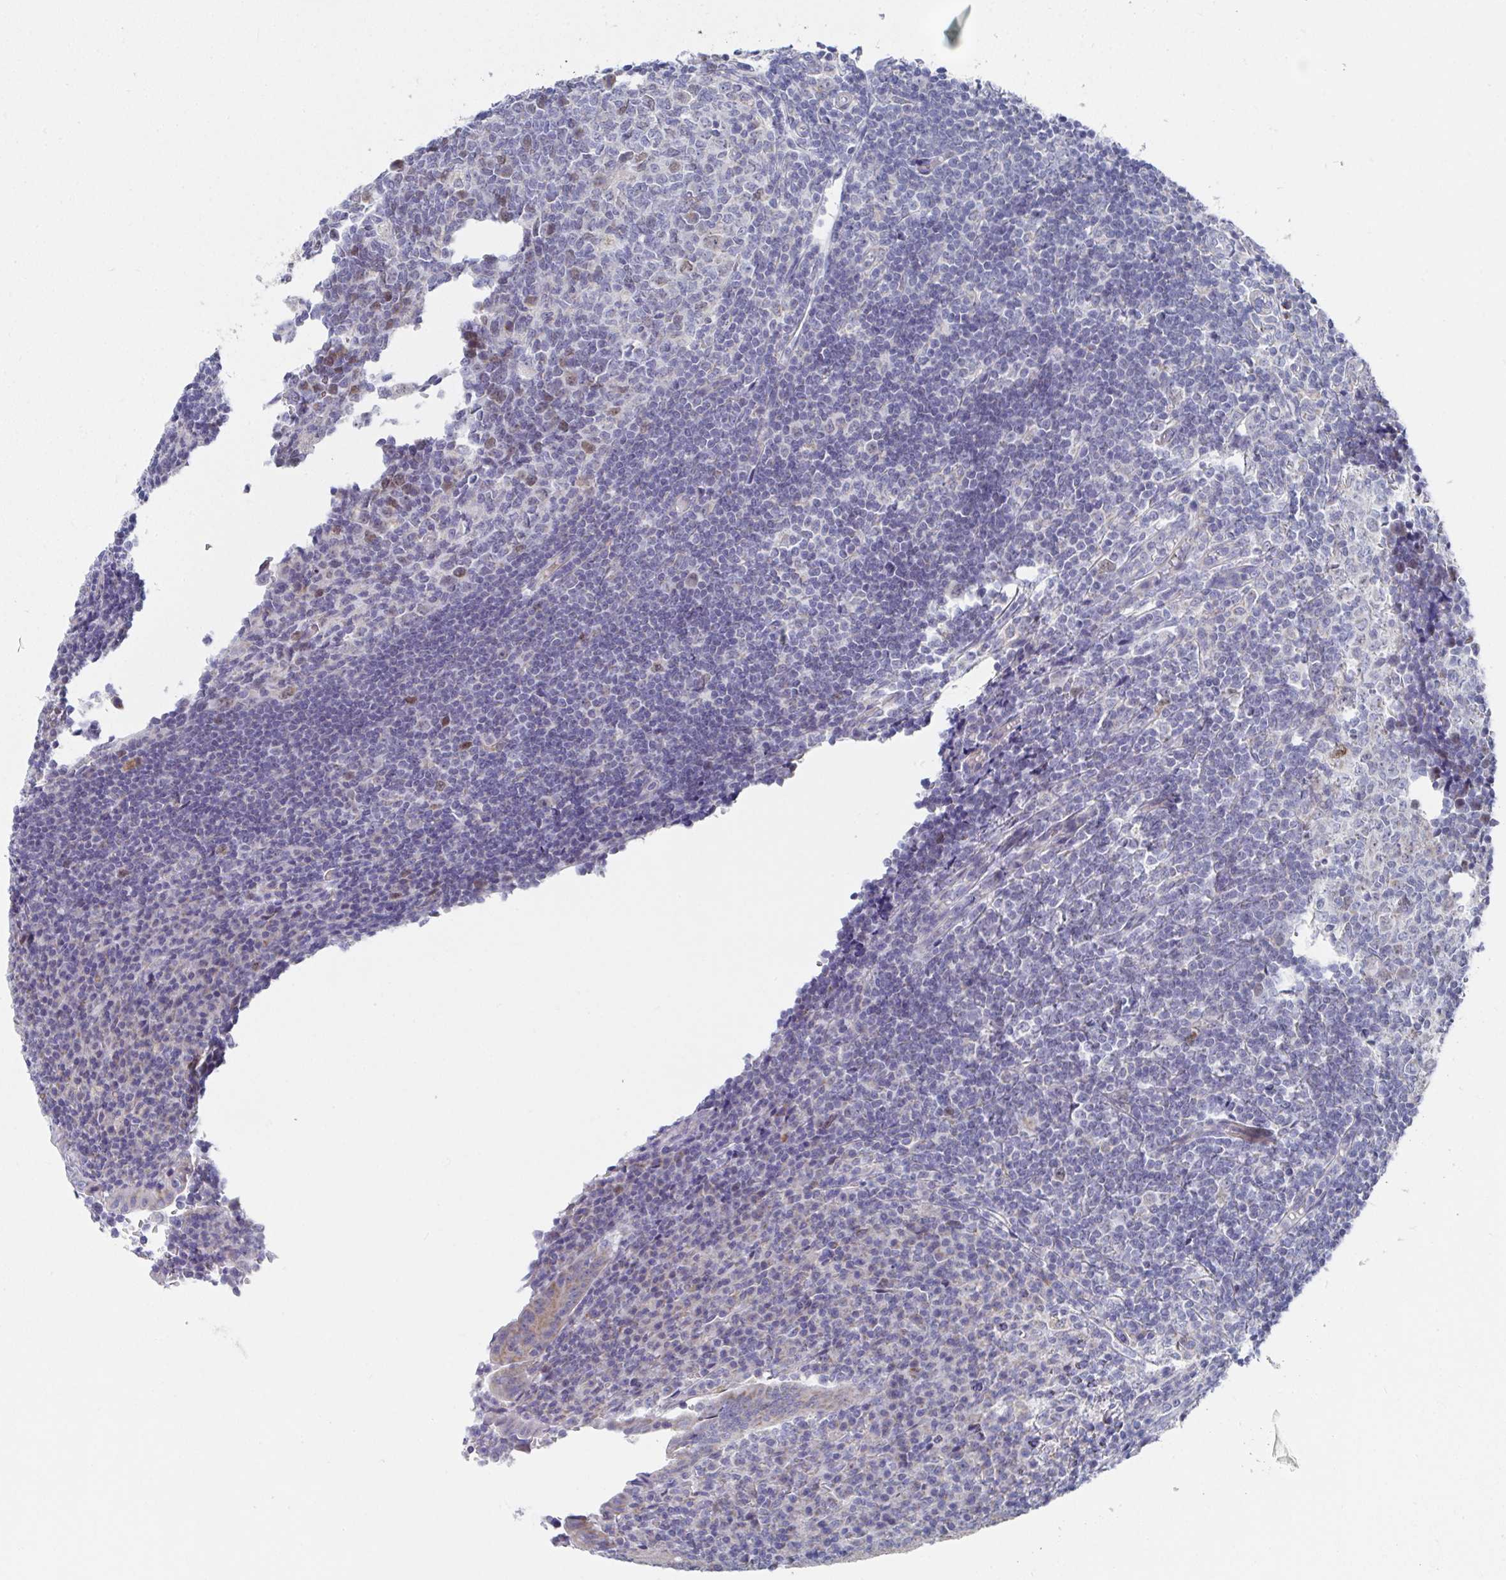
{"staining": {"intensity": "moderate", "quantity": "25%-75%", "location": "cytoplasmic/membranous,nuclear"}, "tissue": "appendix", "cell_type": "Glandular cells", "image_type": "normal", "snomed": [{"axis": "morphology", "description": "Normal tissue, NOS"}, {"axis": "topography", "description": "Appendix"}], "caption": "Unremarkable appendix reveals moderate cytoplasmic/membranous,nuclear staining in approximately 25%-75% of glandular cells (DAB (3,3'-diaminobenzidine) IHC with brightfield microscopy, high magnification)..", "gene": "ATP5F1C", "patient": {"sex": "male", "age": 18}}